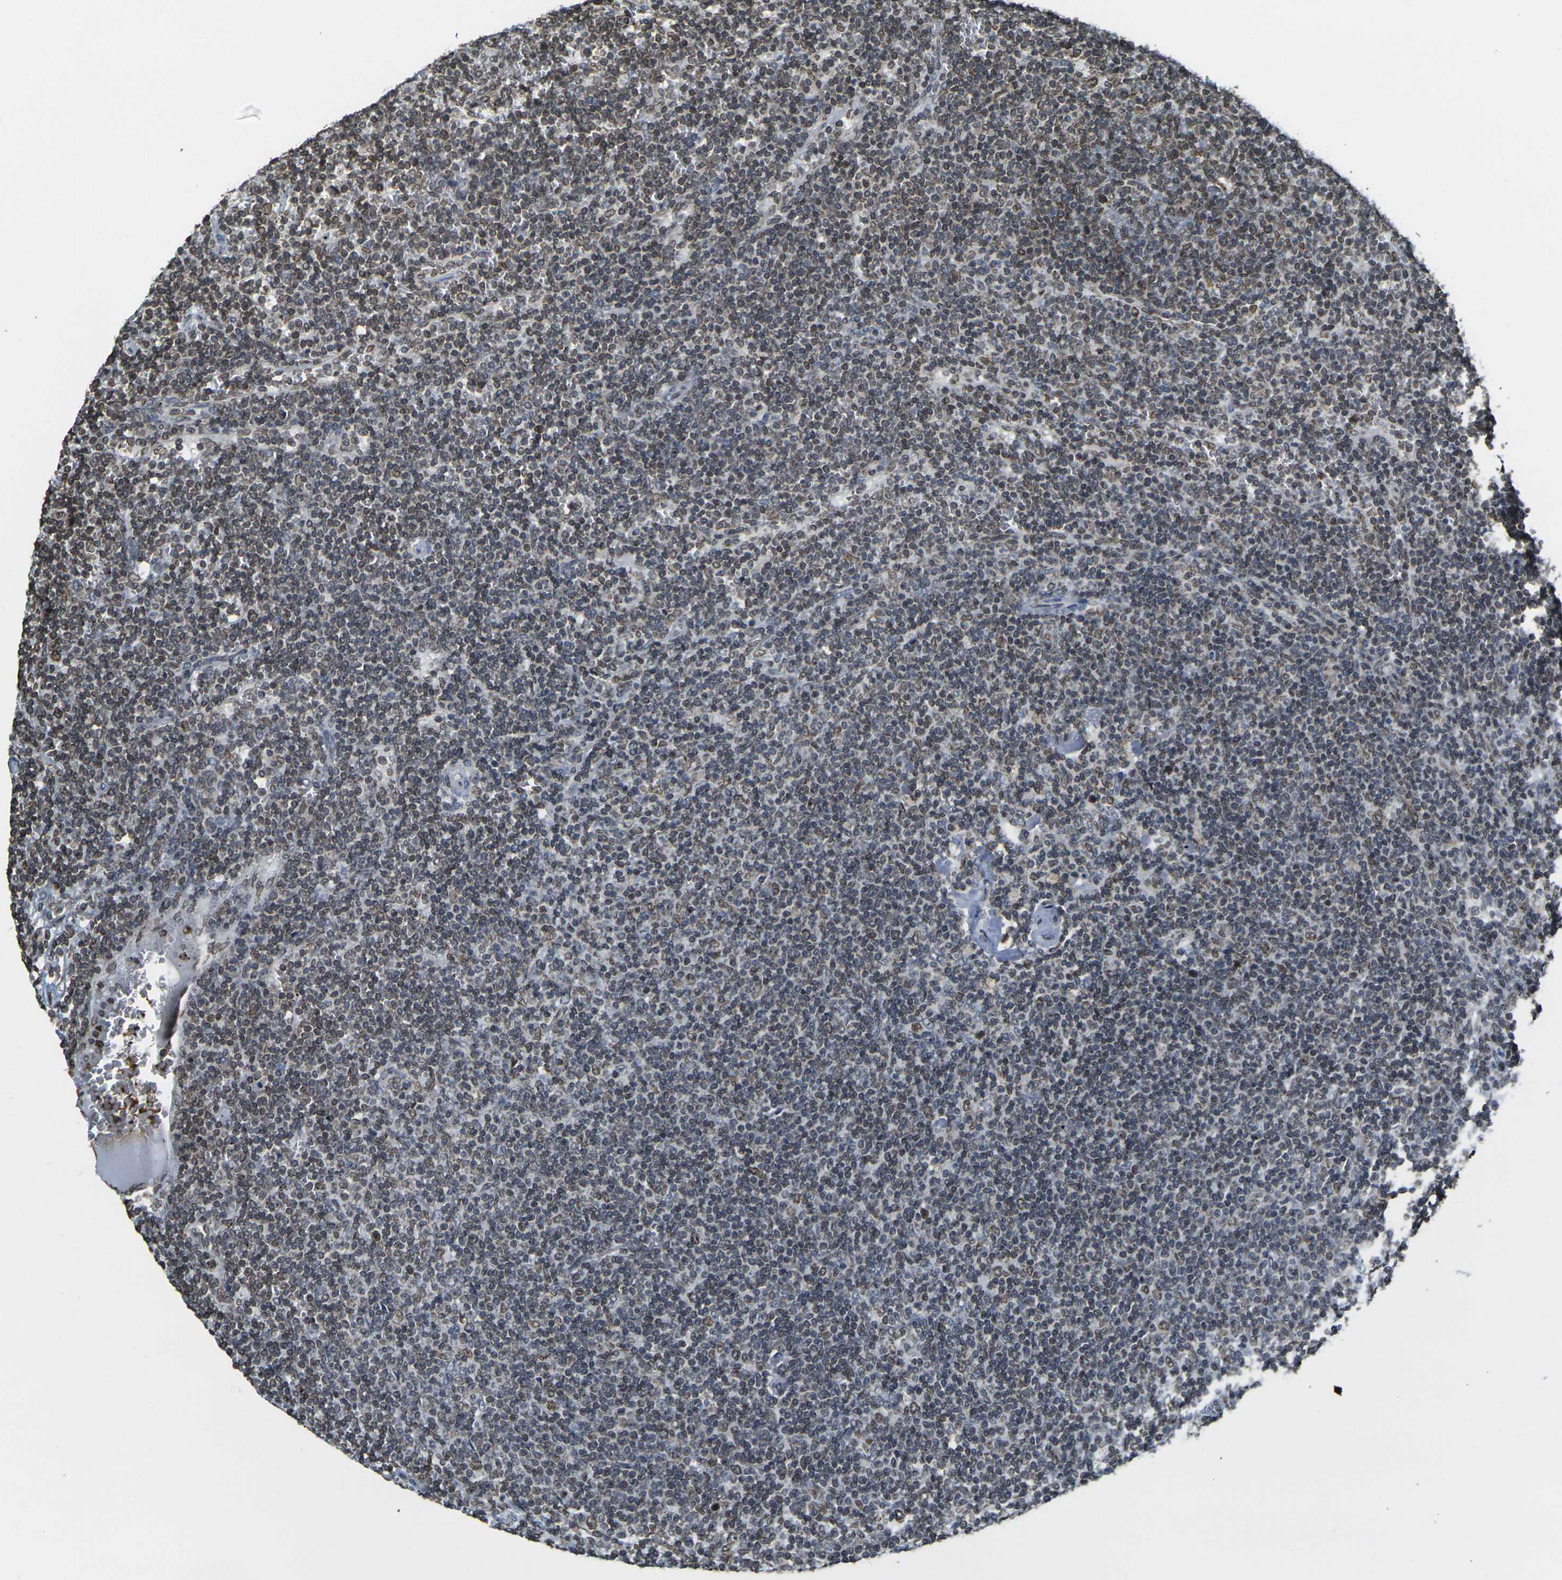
{"staining": {"intensity": "moderate", "quantity": "25%-75%", "location": "nuclear"}, "tissue": "lymphoma", "cell_type": "Tumor cells", "image_type": "cancer", "snomed": [{"axis": "morphology", "description": "Malignant lymphoma, non-Hodgkin's type, Low grade"}, {"axis": "topography", "description": "Spleen"}], "caption": "This histopathology image shows immunohistochemistry (IHC) staining of human lymphoma, with medium moderate nuclear staining in approximately 25%-75% of tumor cells.", "gene": "BRDT", "patient": {"sex": "female", "age": 50}}